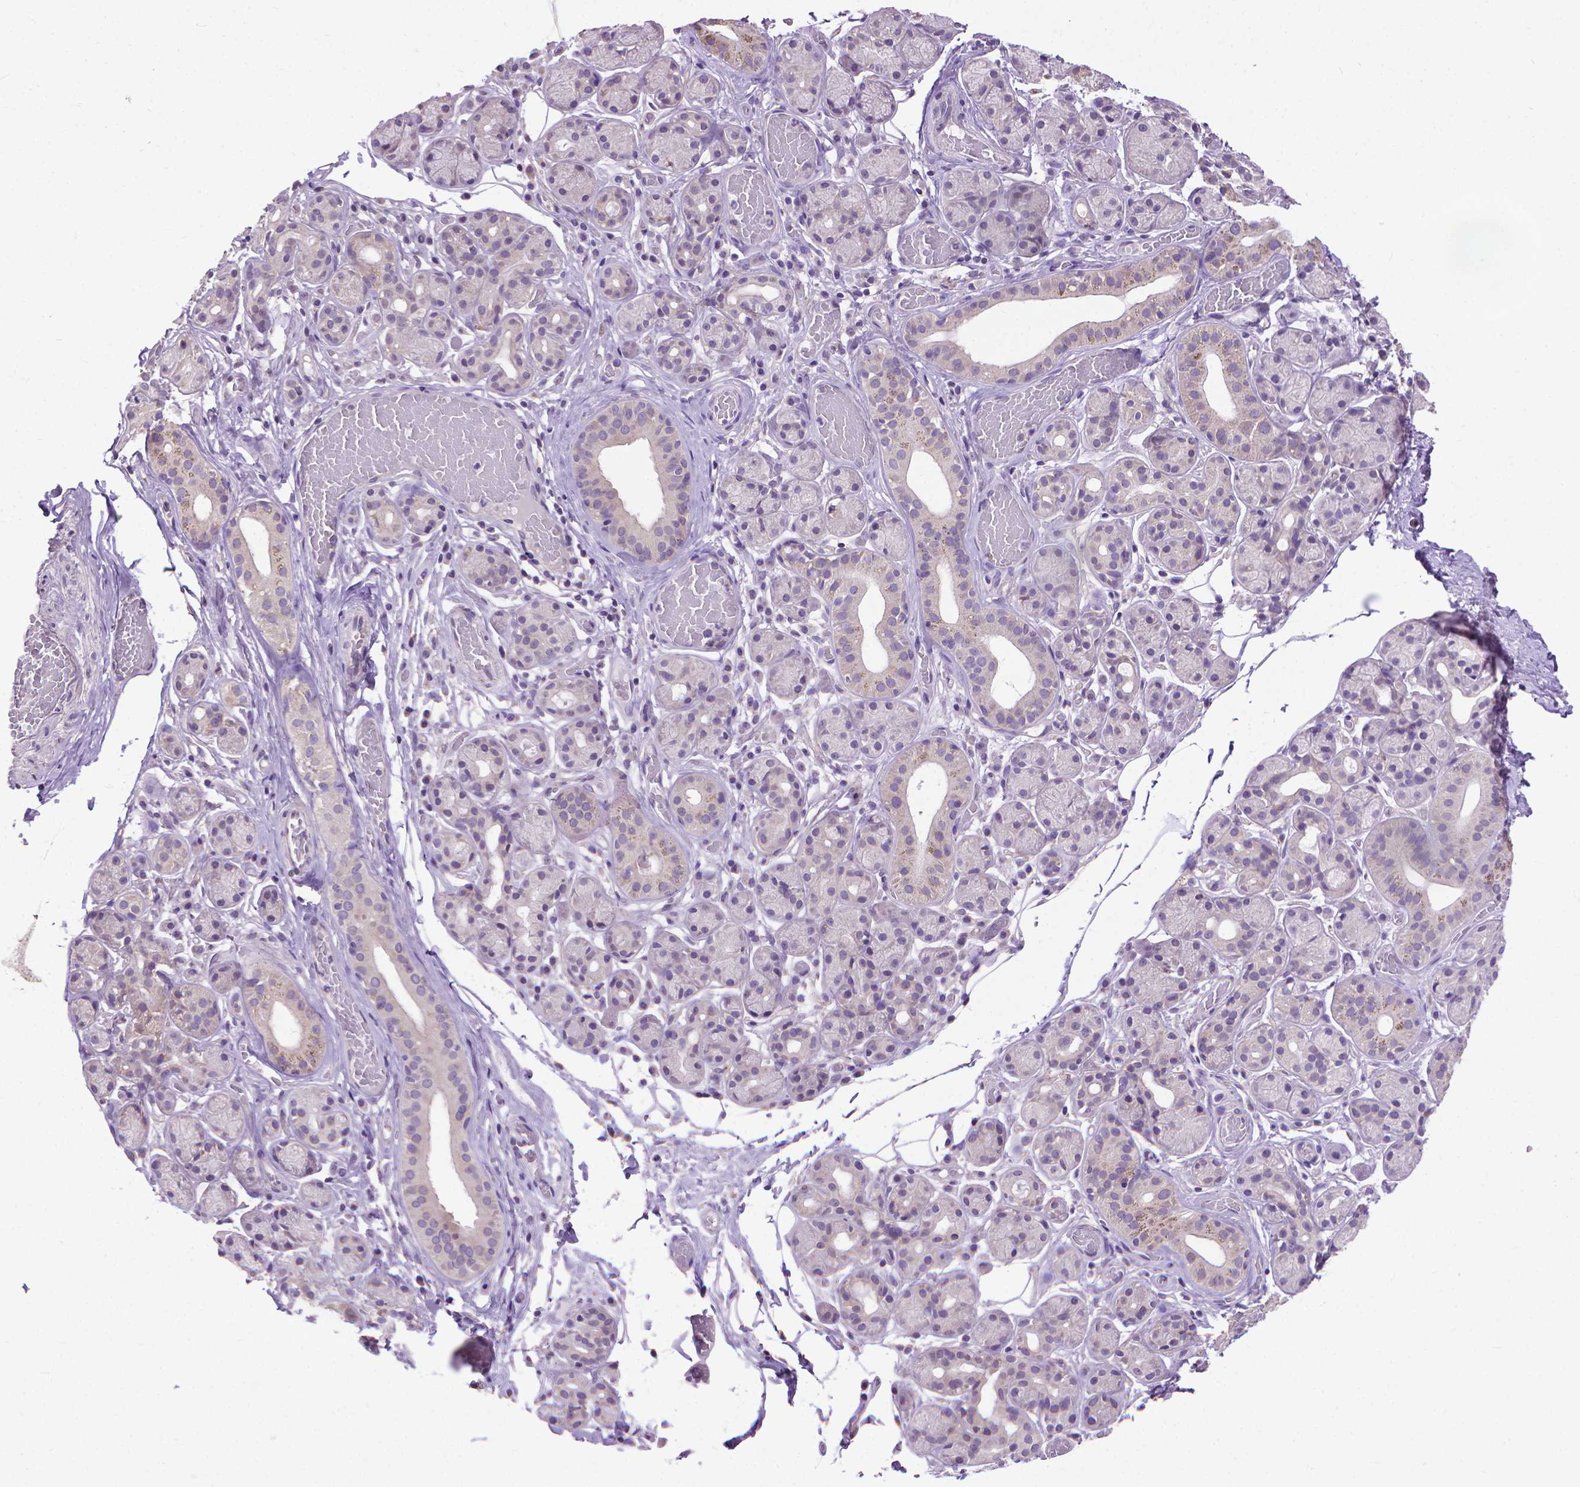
{"staining": {"intensity": "weak", "quantity": "<25%", "location": "cytoplasmic/membranous"}, "tissue": "salivary gland", "cell_type": "Glandular cells", "image_type": "normal", "snomed": [{"axis": "morphology", "description": "Normal tissue, NOS"}, {"axis": "topography", "description": "Salivary gland"}, {"axis": "topography", "description": "Peripheral nerve tissue"}], "caption": "Immunohistochemistry photomicrograph of unremarkable human salivary gland stained for a protein (brown), which exhibits no staining in glandular cells. (DAB immunohistochemistry (IHC), high magnification).", "gene": "SYN1", "patient": {"sex": "male", "age": 71}}